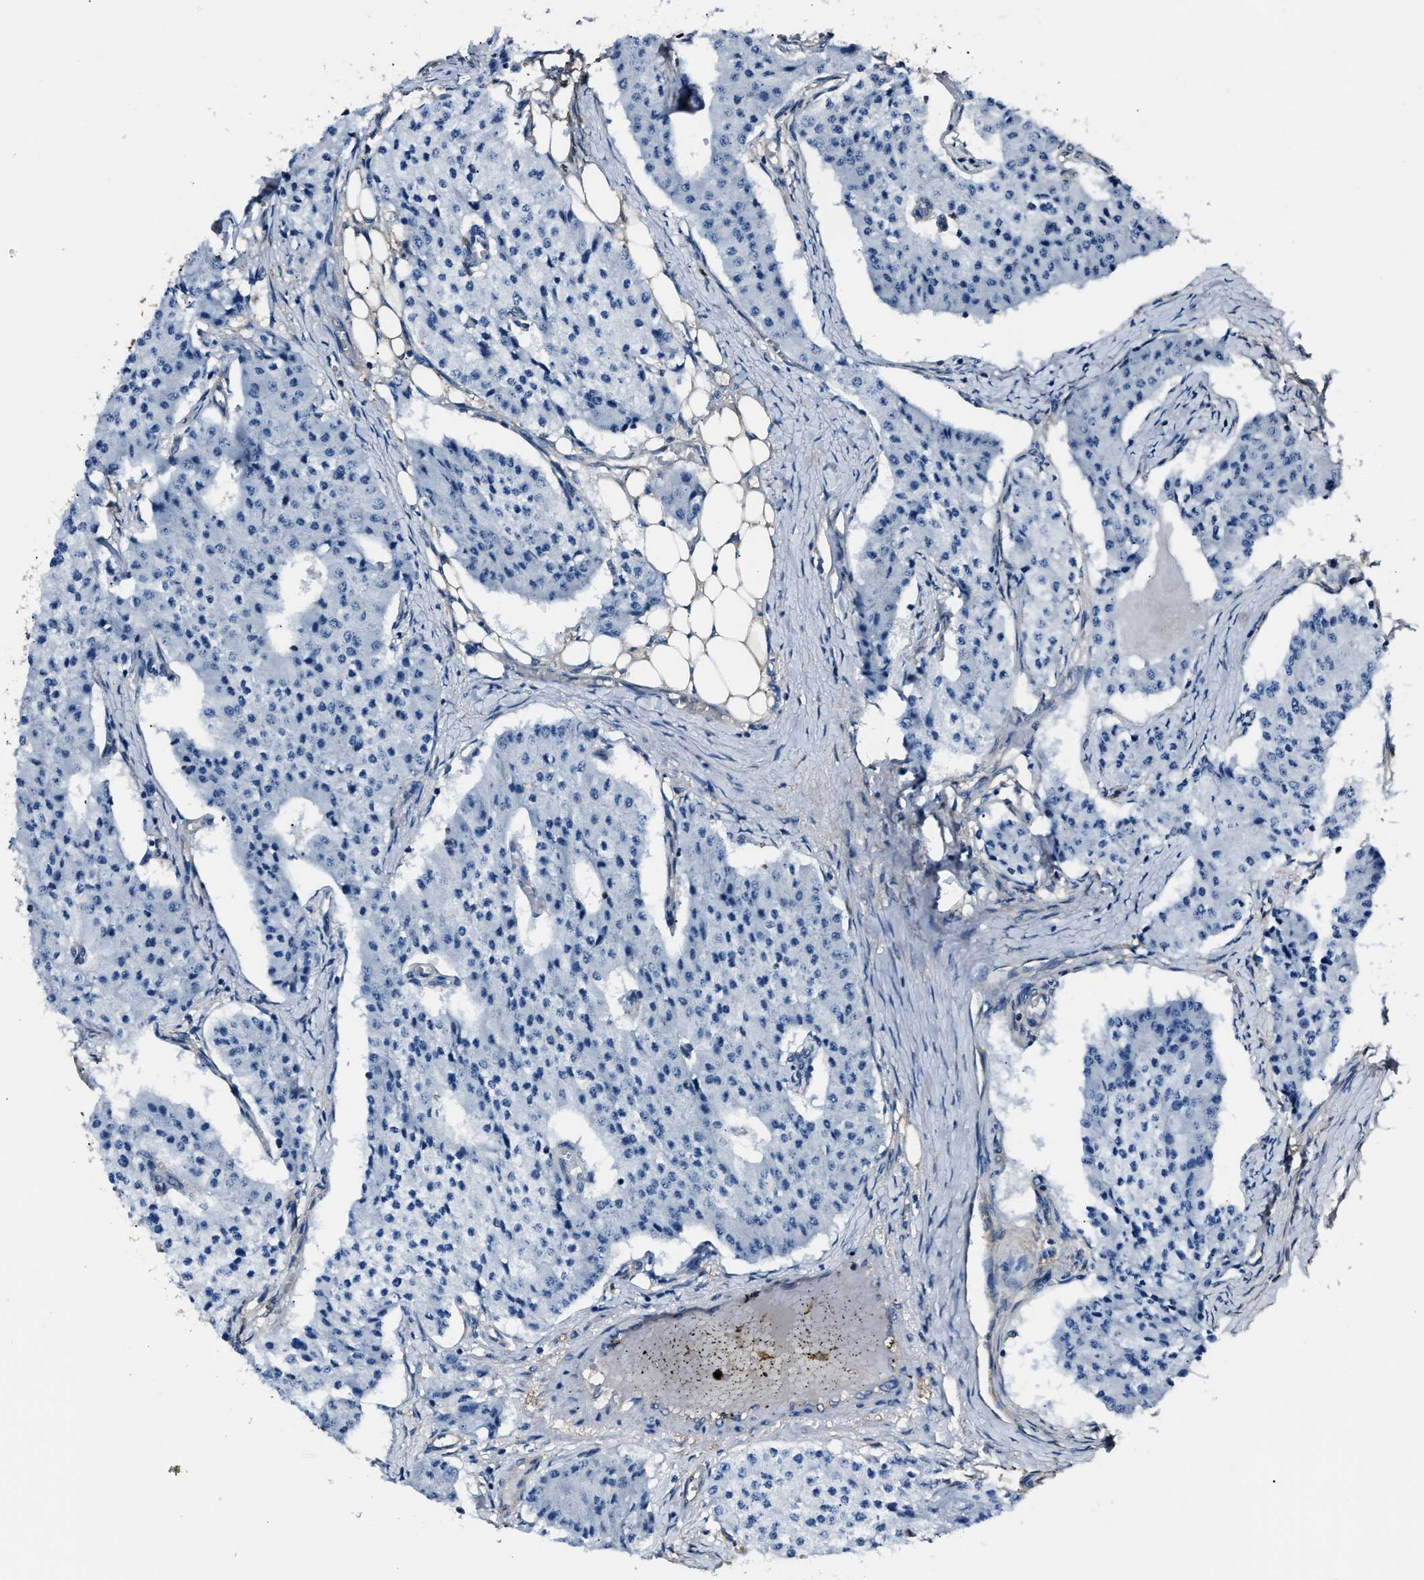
{"staining": {"intensity": "negative", "quantity": "none", "location": "none"}, "tissue": "carcinoid", "cell_type": "Tumor cells", "image_type": "cancer", "snomed": [{"axis": "morphology", "description": "Carcinoid, malignant, NOS"}, {"axis": "topography", "description": "Colon"}], "caption": "Immunohistochemical staining of human carcinoid displays no significant staining in tumor cells. Brightfield microscopy of immunohistochemistry stained with DAB (brown) and hematoxylin (blue), captured at high magnification.", "gene": "GSTP1", "patient": {"sex": "female", "age": 52}}